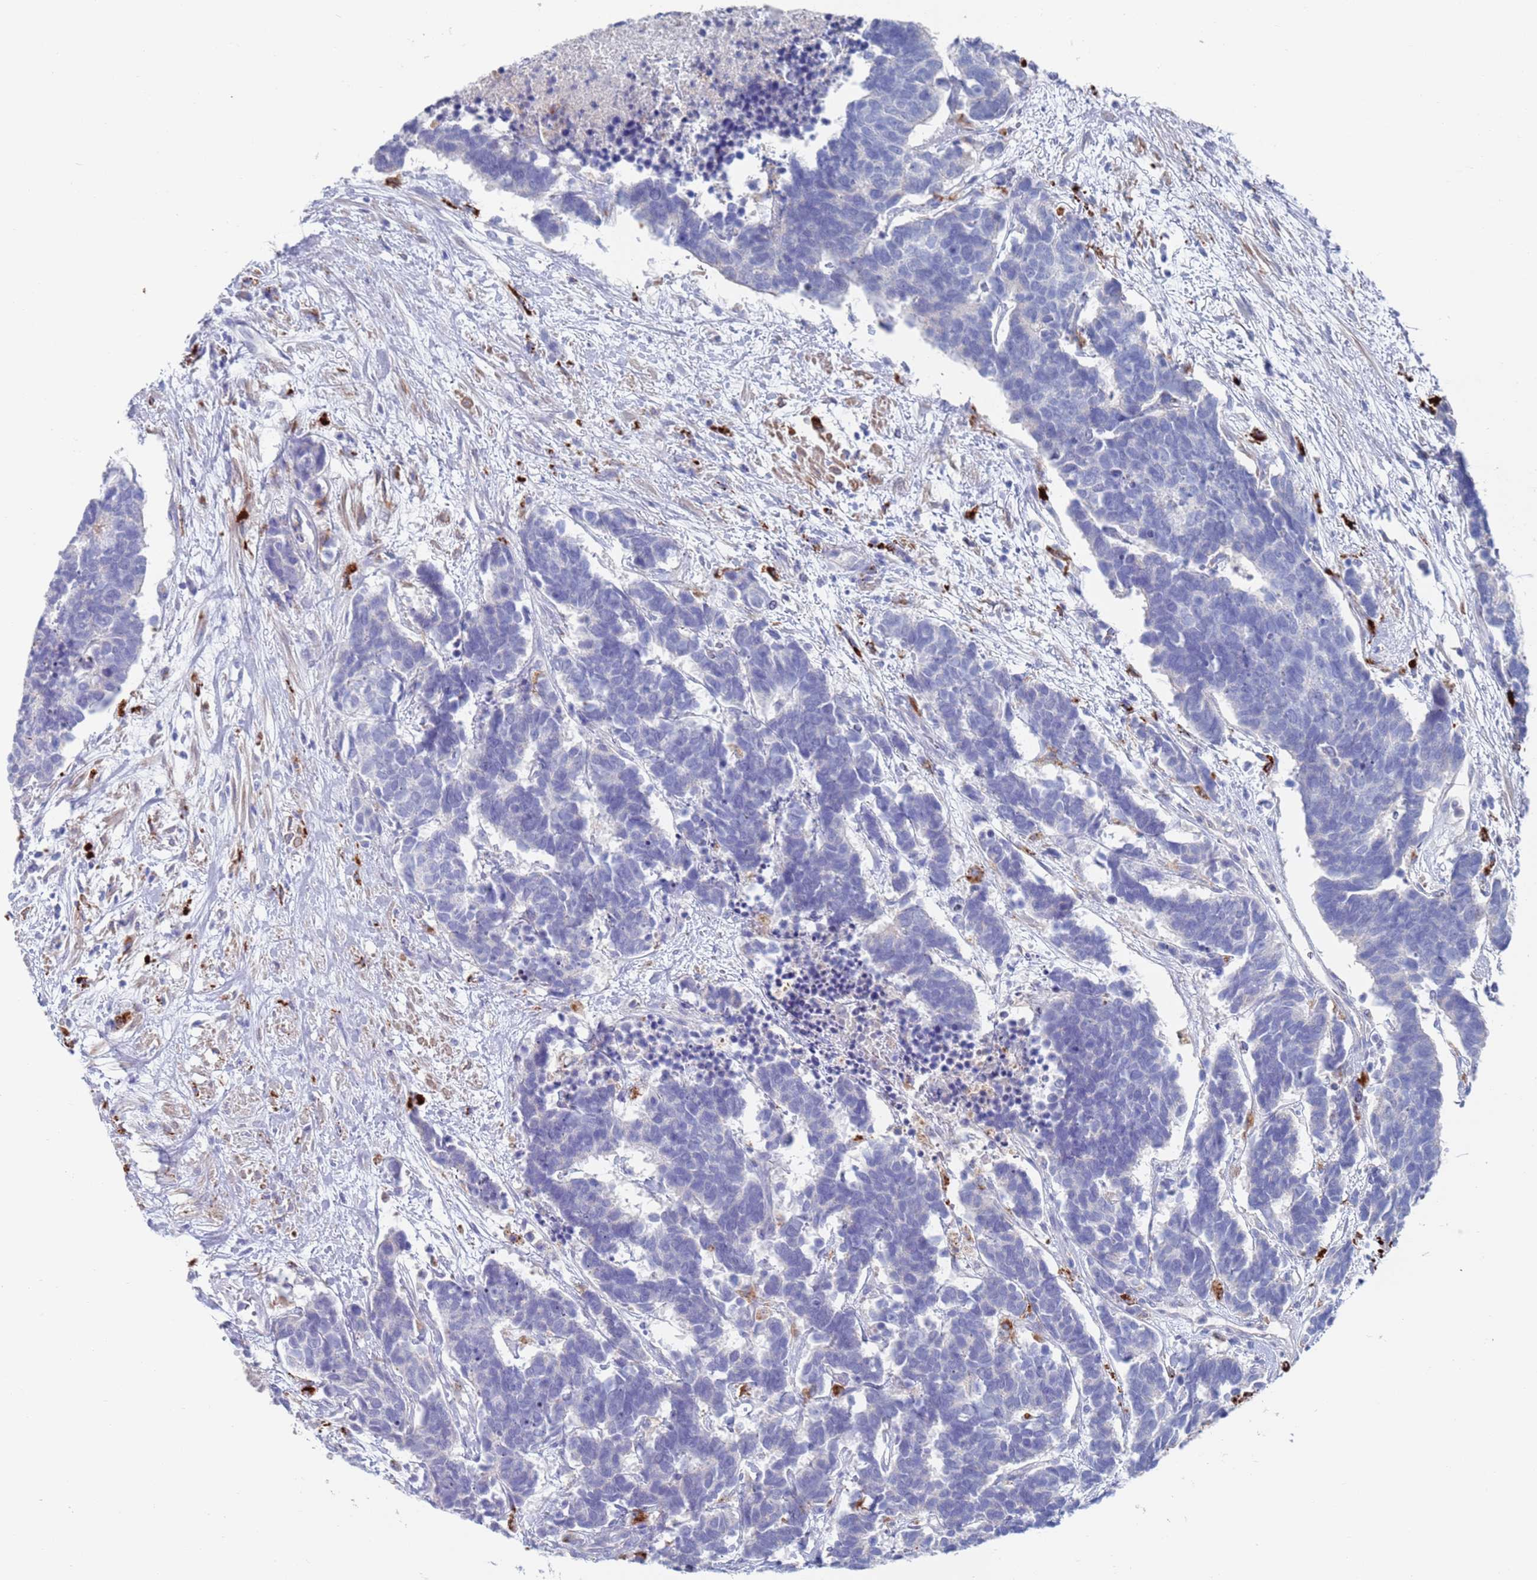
{"staining": {"intensity": "negative", "quantity": "none", "location": "none"}, "tissue": "carcinoid", "cell_type": "Tumor cells", "image_type": "cancer", "snomed": [{"axis": "morphology", "description": "Carcinoma, NOS"}, {"axis": "morphology", "description": "Carcinoid, malignant, NOS"}, {"axis": "topography", "description": "Urinary bladder"}], "caption": "DAB immunohistochemical staining of human carcinoma exhibits no significant expression in tumor cells. (DAB (3,3'-diaminobenzidine) immunohistochemistry (IHC) with hematoxylin counter stain).", "gene": "FUCA1", "patient": {"sex": "male", "age": 57}}